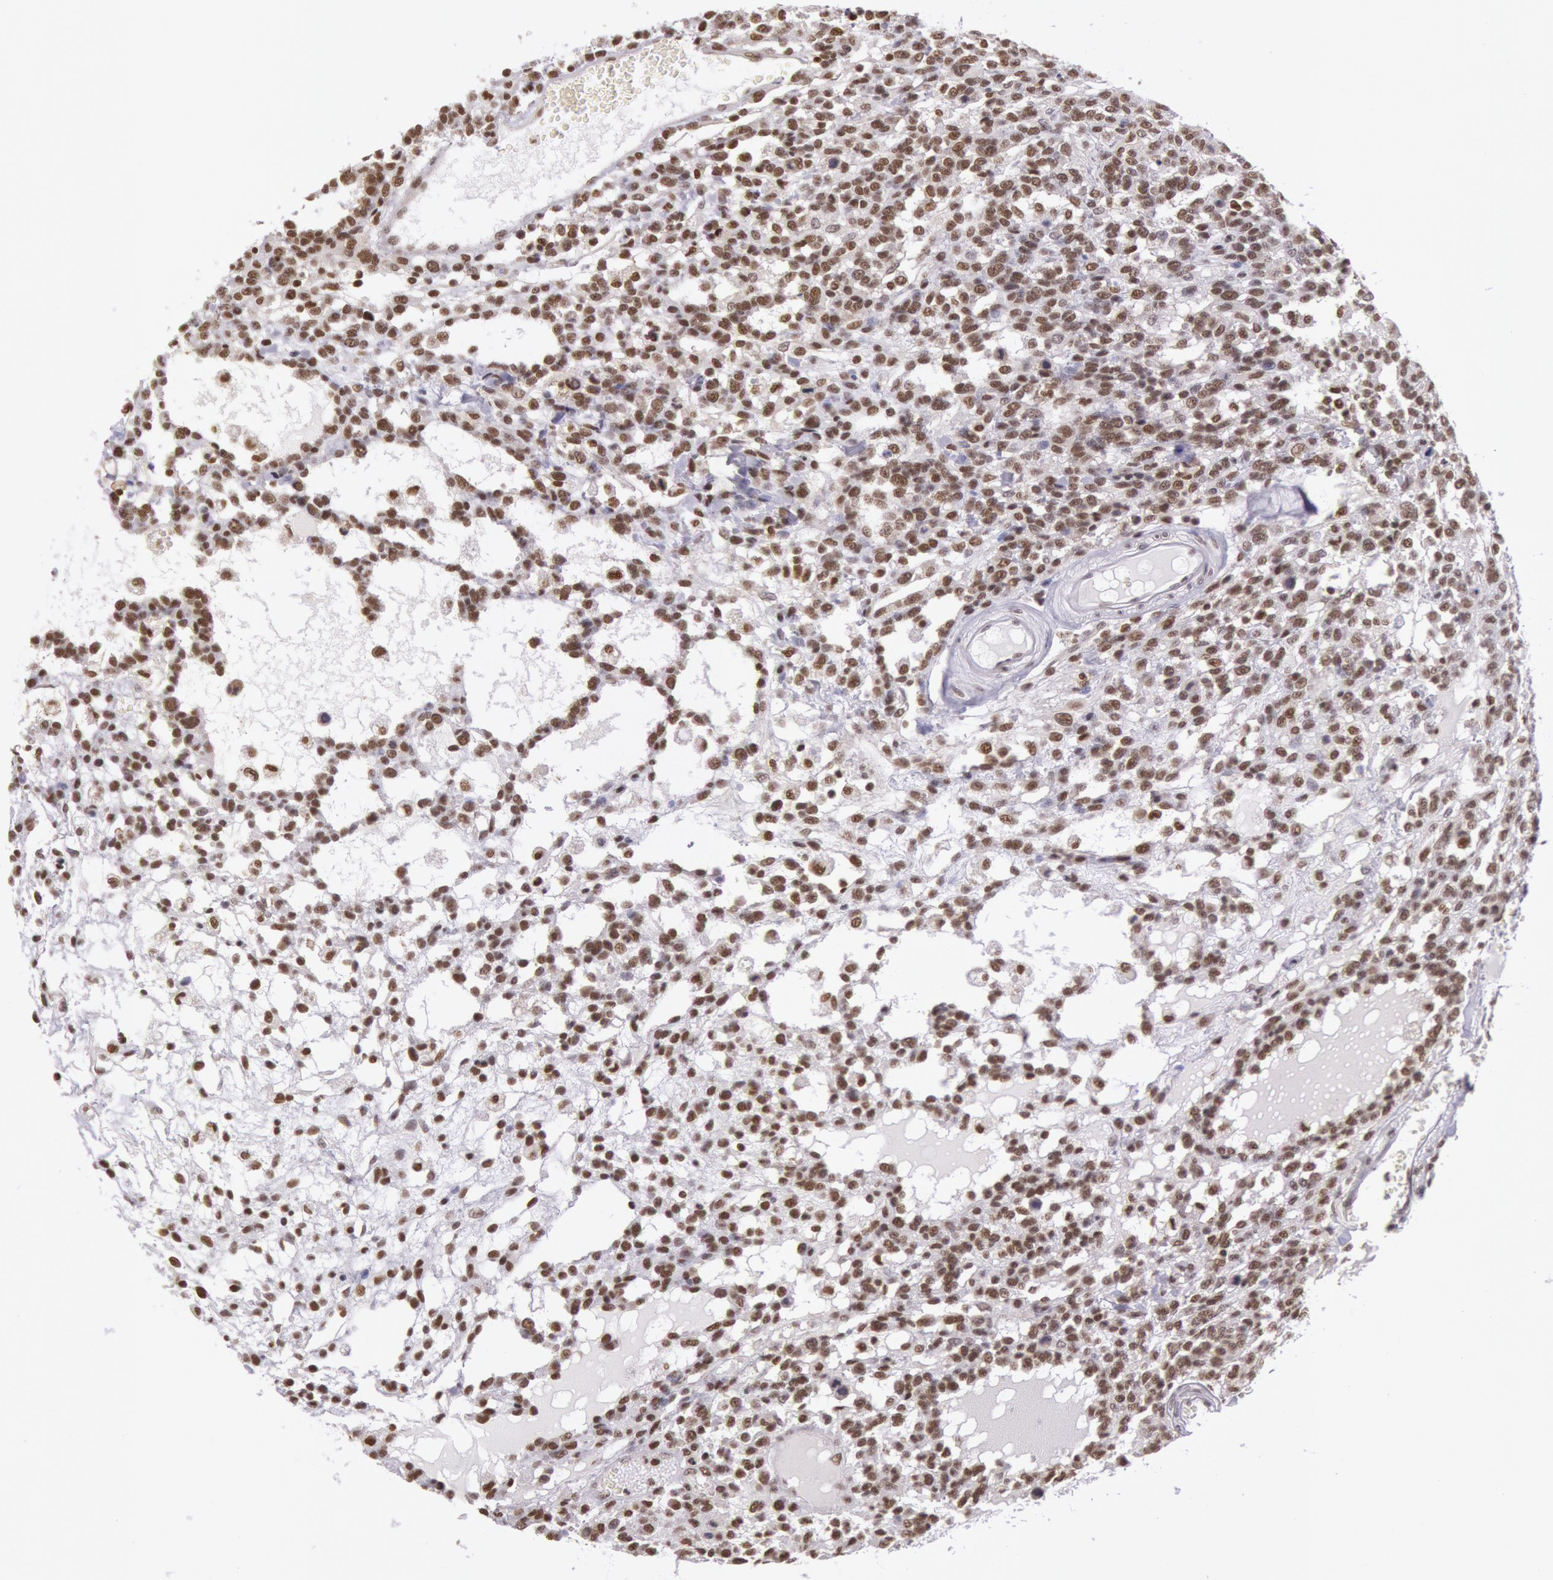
{"staining": {"intensity": "strong", "quantity": ">75%", "location": "nuclear"}, "tissue": "glioma", "cell_type": "Tumor cells", "image_type": "cancer", "snomed": [{"axis": "morphology", "description": "Glioma, malignant, High grade"}, {"axis": "topography", "description": "Brain"}], "caption": "DAB (3,3'-diaminobenzidine) immunohistochemical staining of malignant glioma (high-grade) exhibits strong nuclear protein expression in about >75% of tumor cells. (Stains: DAB (3,3'-diaminobenzidine) in brown, nuclei in blue, Microscopy: brightfield microscopy at high magnification).", "gene": "ESS2", "patient": {"sex": "male", "age": 66}}